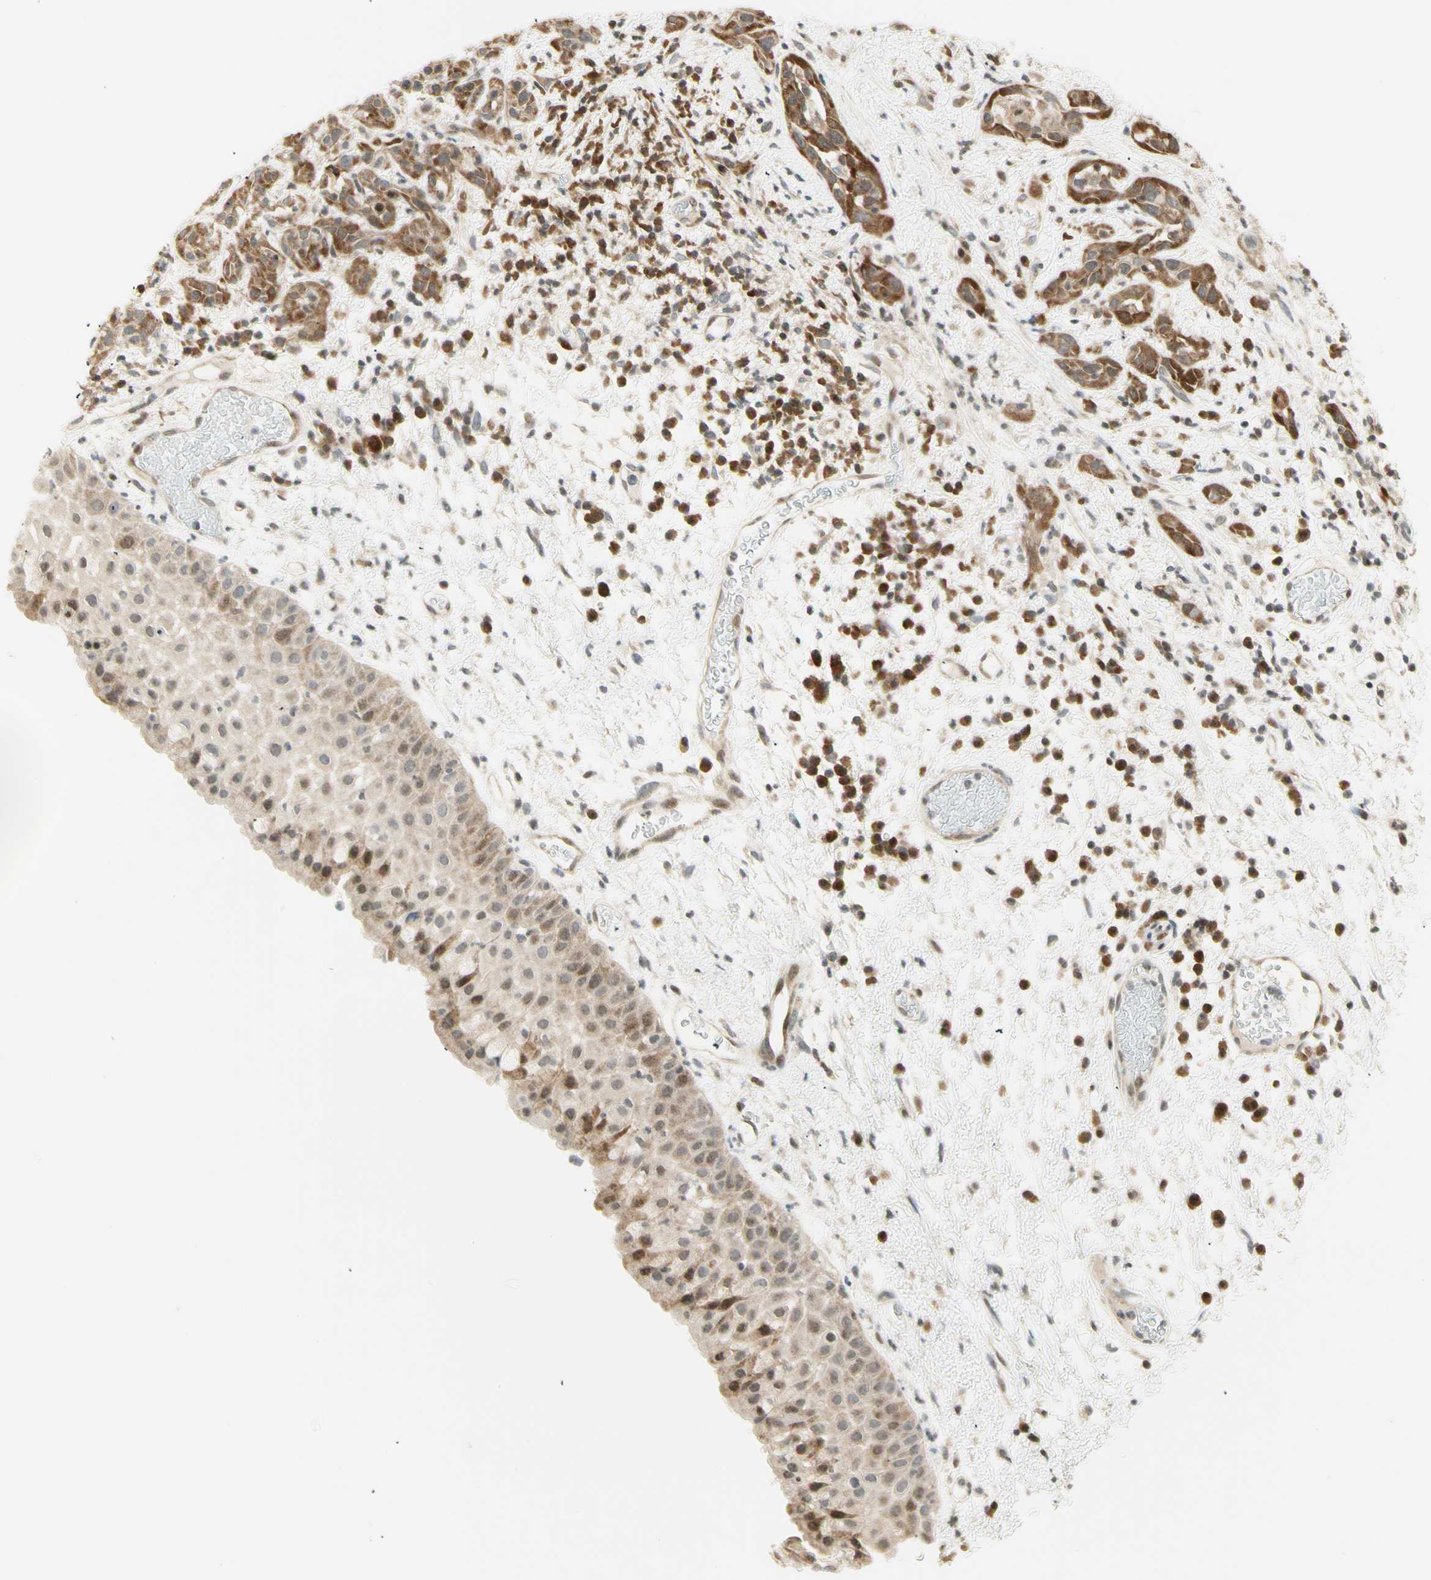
{"staining": {"intensity": "moderate", "quantity": ">75%", "location": "cytoplasmic/membranous"}, "tissue": "head and neck cancer", "cell_type": "Tumor cells", "image_type": "cancer", "snomed": [{"axis": "morphology", "description": "Squamous cell carcinoma, NOS"}, {"axis": "topography", "description": "Head-Neck"}], "caption": "Protein analysis of head and neck cancer (squamous cell carcinoma) tissue shows moderate cytoplasmic/membranous staining in approximately >75% of tumor cells.", "gene": "TPT1", "patient": {"sex": "male", "age": 62}}